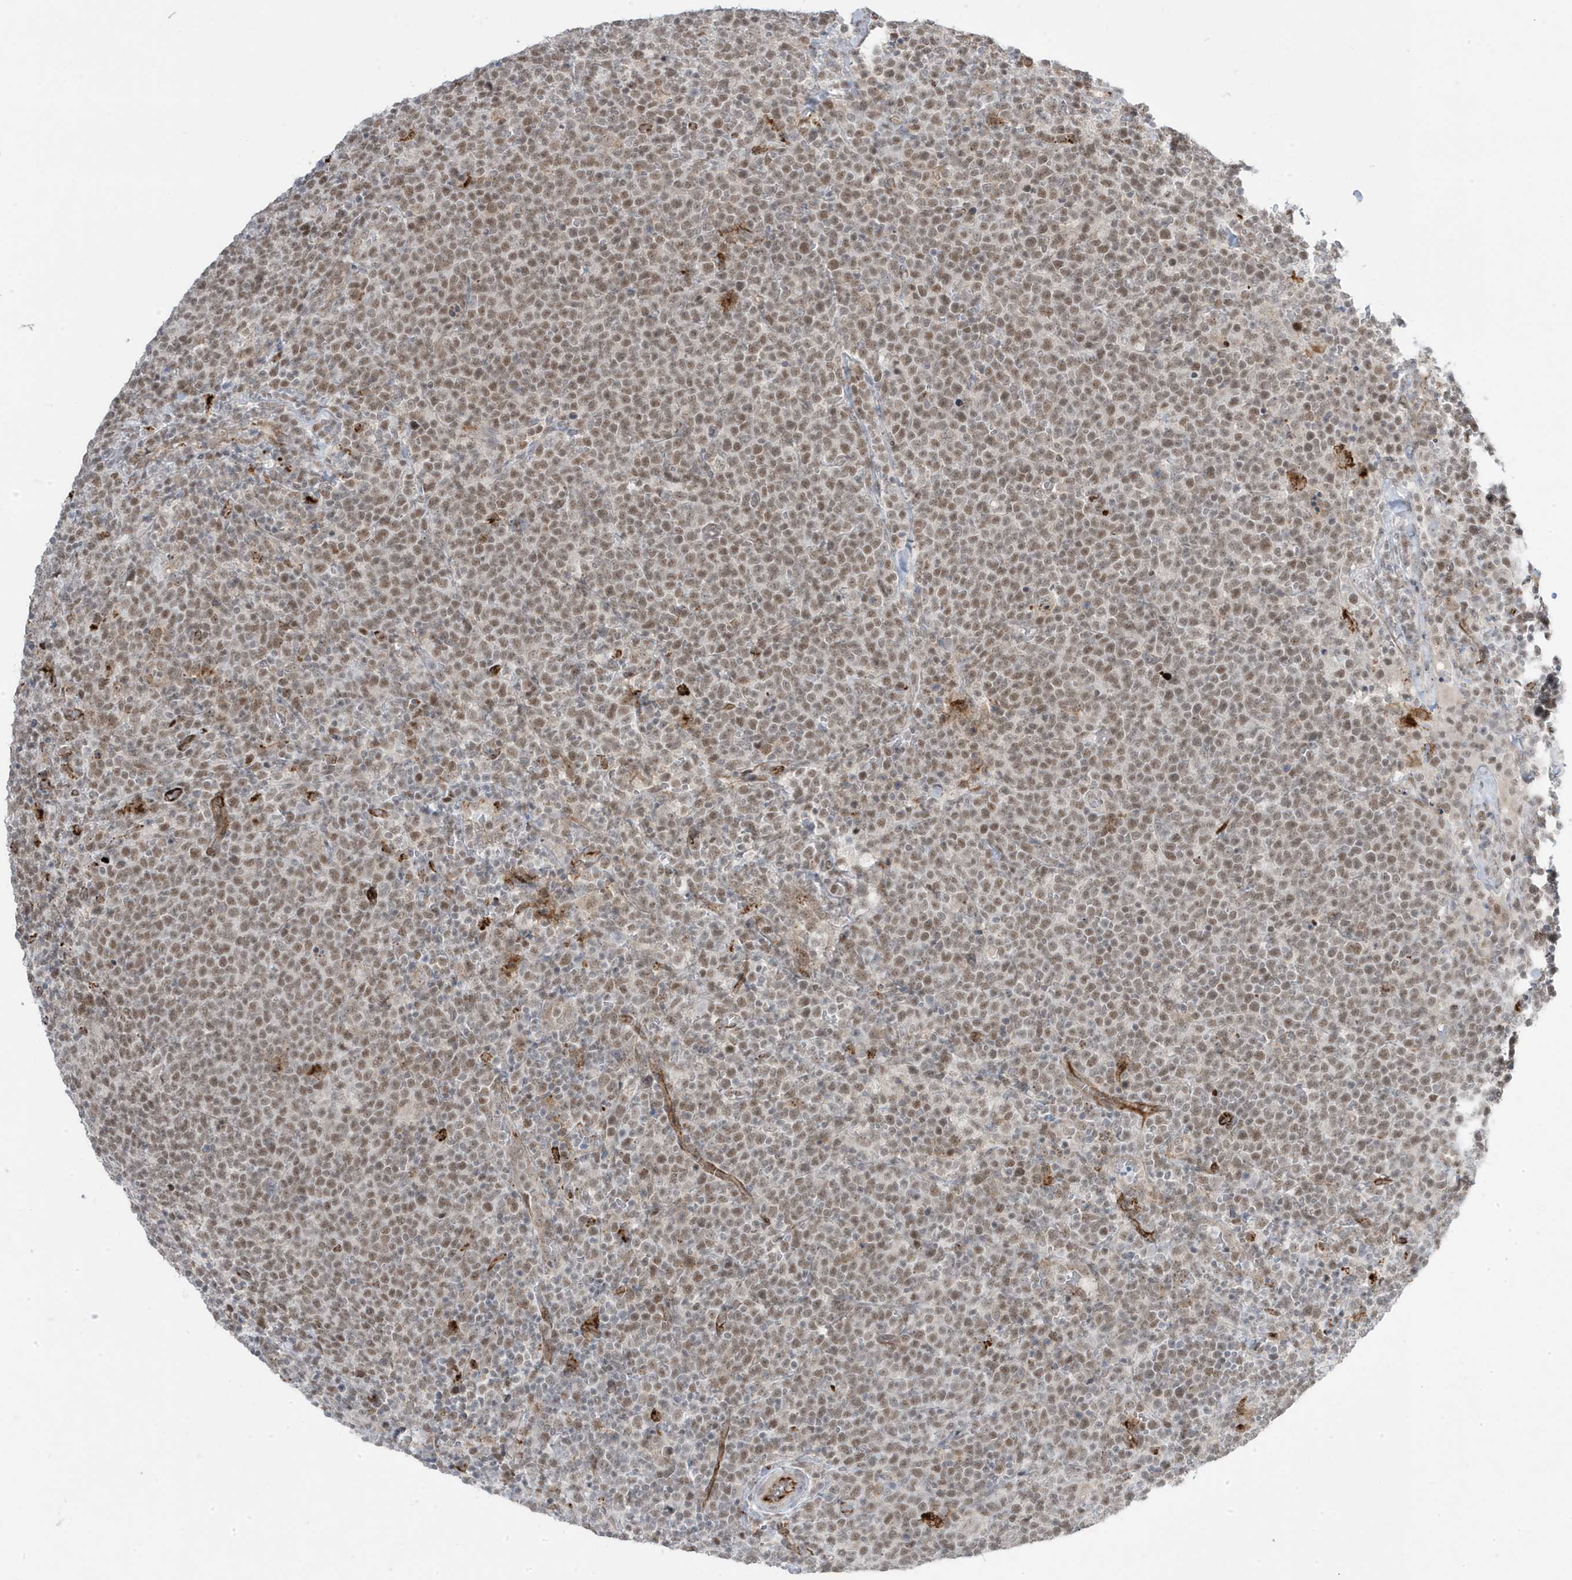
{"staining": {"intensity": "moderate", "quantity": ">75%", "location": "nuclear"}, "tissue": "lymphoma", "cell_type": "Tumor cells", "image_type": "cancer", "snomed": [{"axis": "morphology", "description": "Malignant lymphoma, non-Hodgkin's type, High grade"}, {"axis": "topography", "description": "Lymph node"}], "caption": "This micrograph reveals immunohistochemistry staining of lymphoma, with medium moderate nuclear positivity in approximately >75% of tumor cells.", "gene": "ADAMTSL3", "patient": {"sex": "male", "age": 61}}